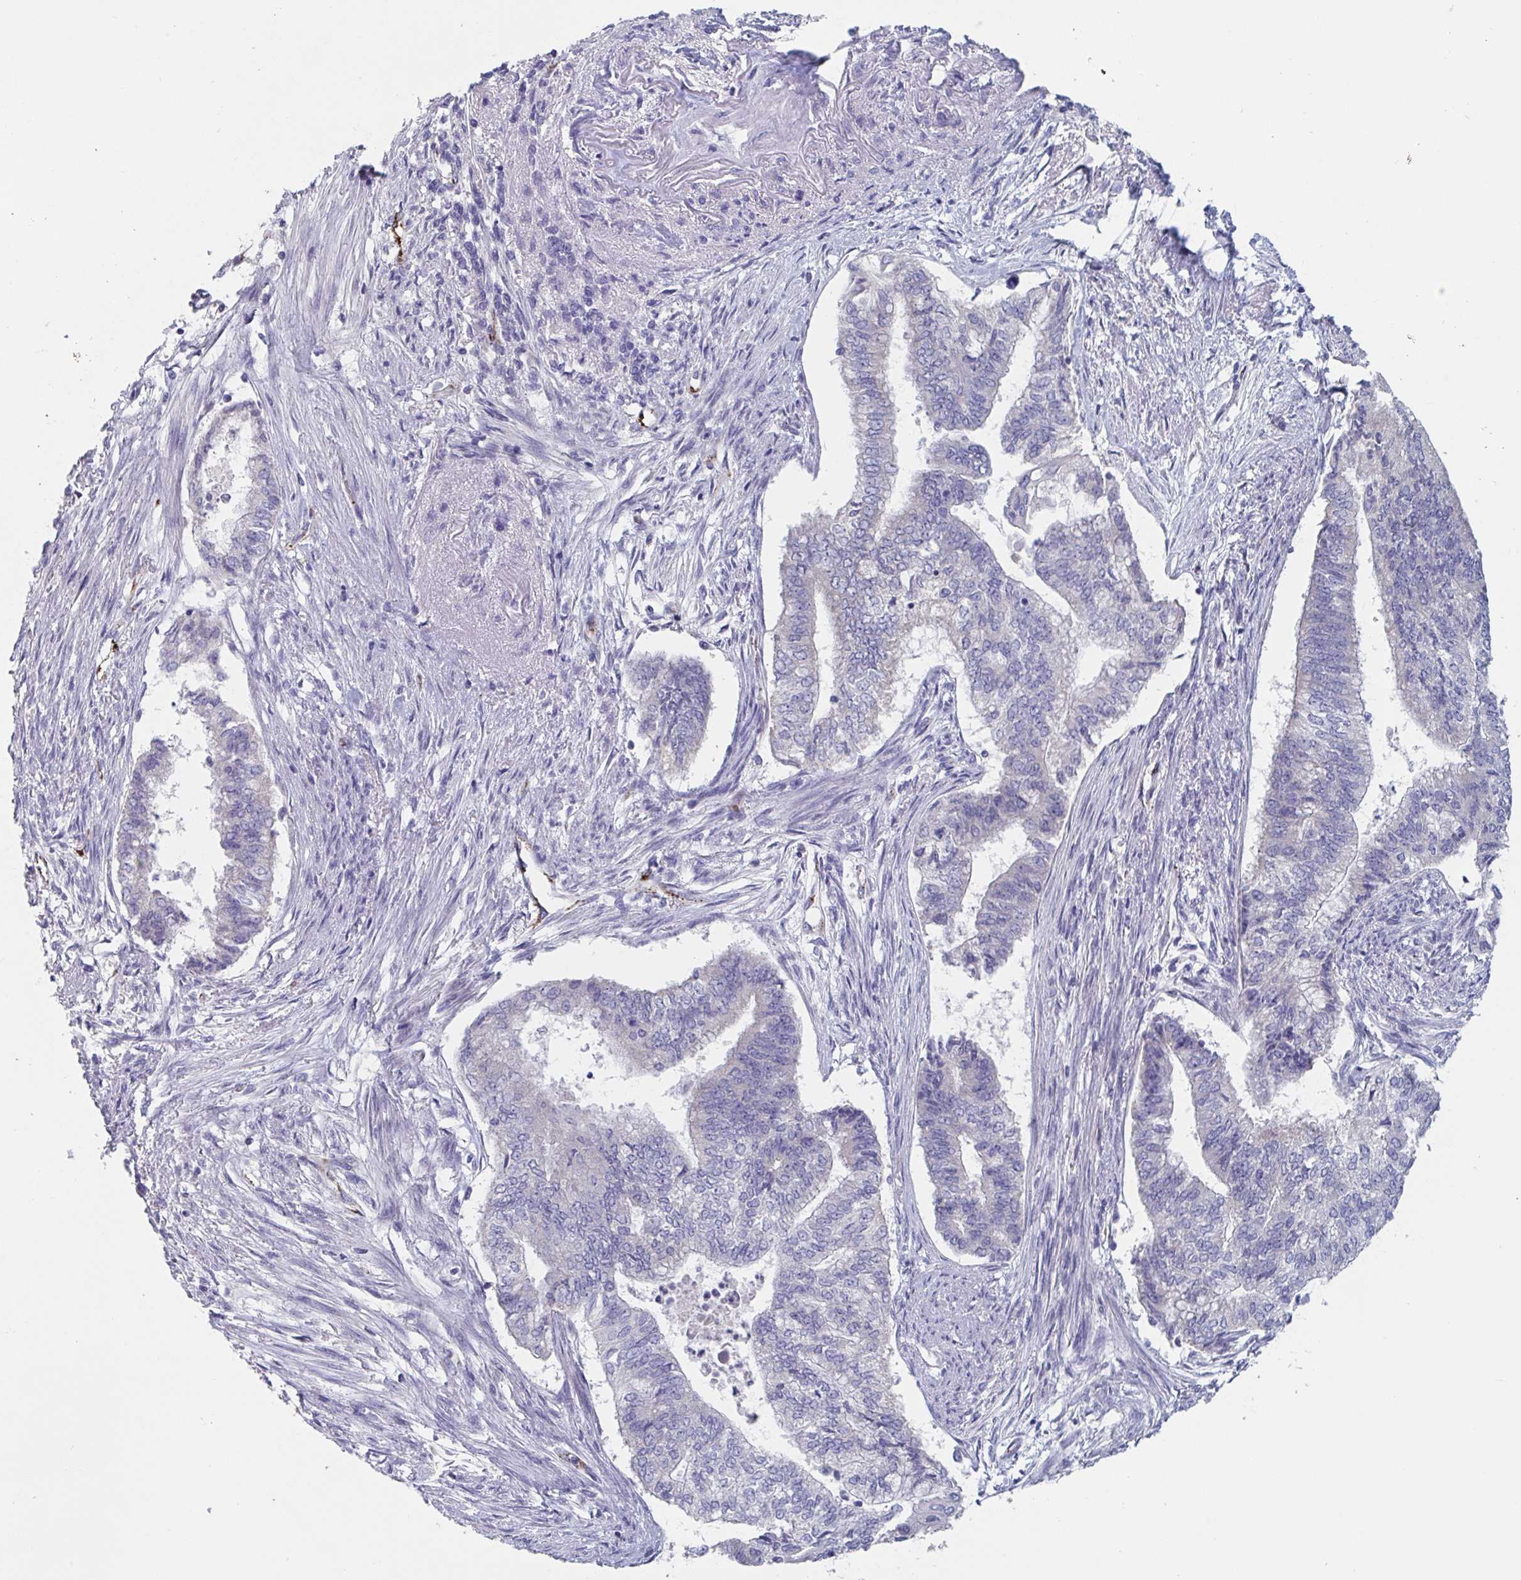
{"staining": {"intensity": "negative", "quantity": "none", "location": "none"}, "tissue": "endometrial cancer", "cell_type": "Tumor cells", "image_type": "cancer", "snomed": [{"axis": "morphology", "description": "Adenocarcinoma, NOS"}, {"axis": "topography", "description": "Endometrium"}], "caption": "Tumor cells are negative for brown protein staining in adenocarcinoma (endometrial).", "gene": "ABHD16A", "patient": {"sex": "female", "age": 65}}